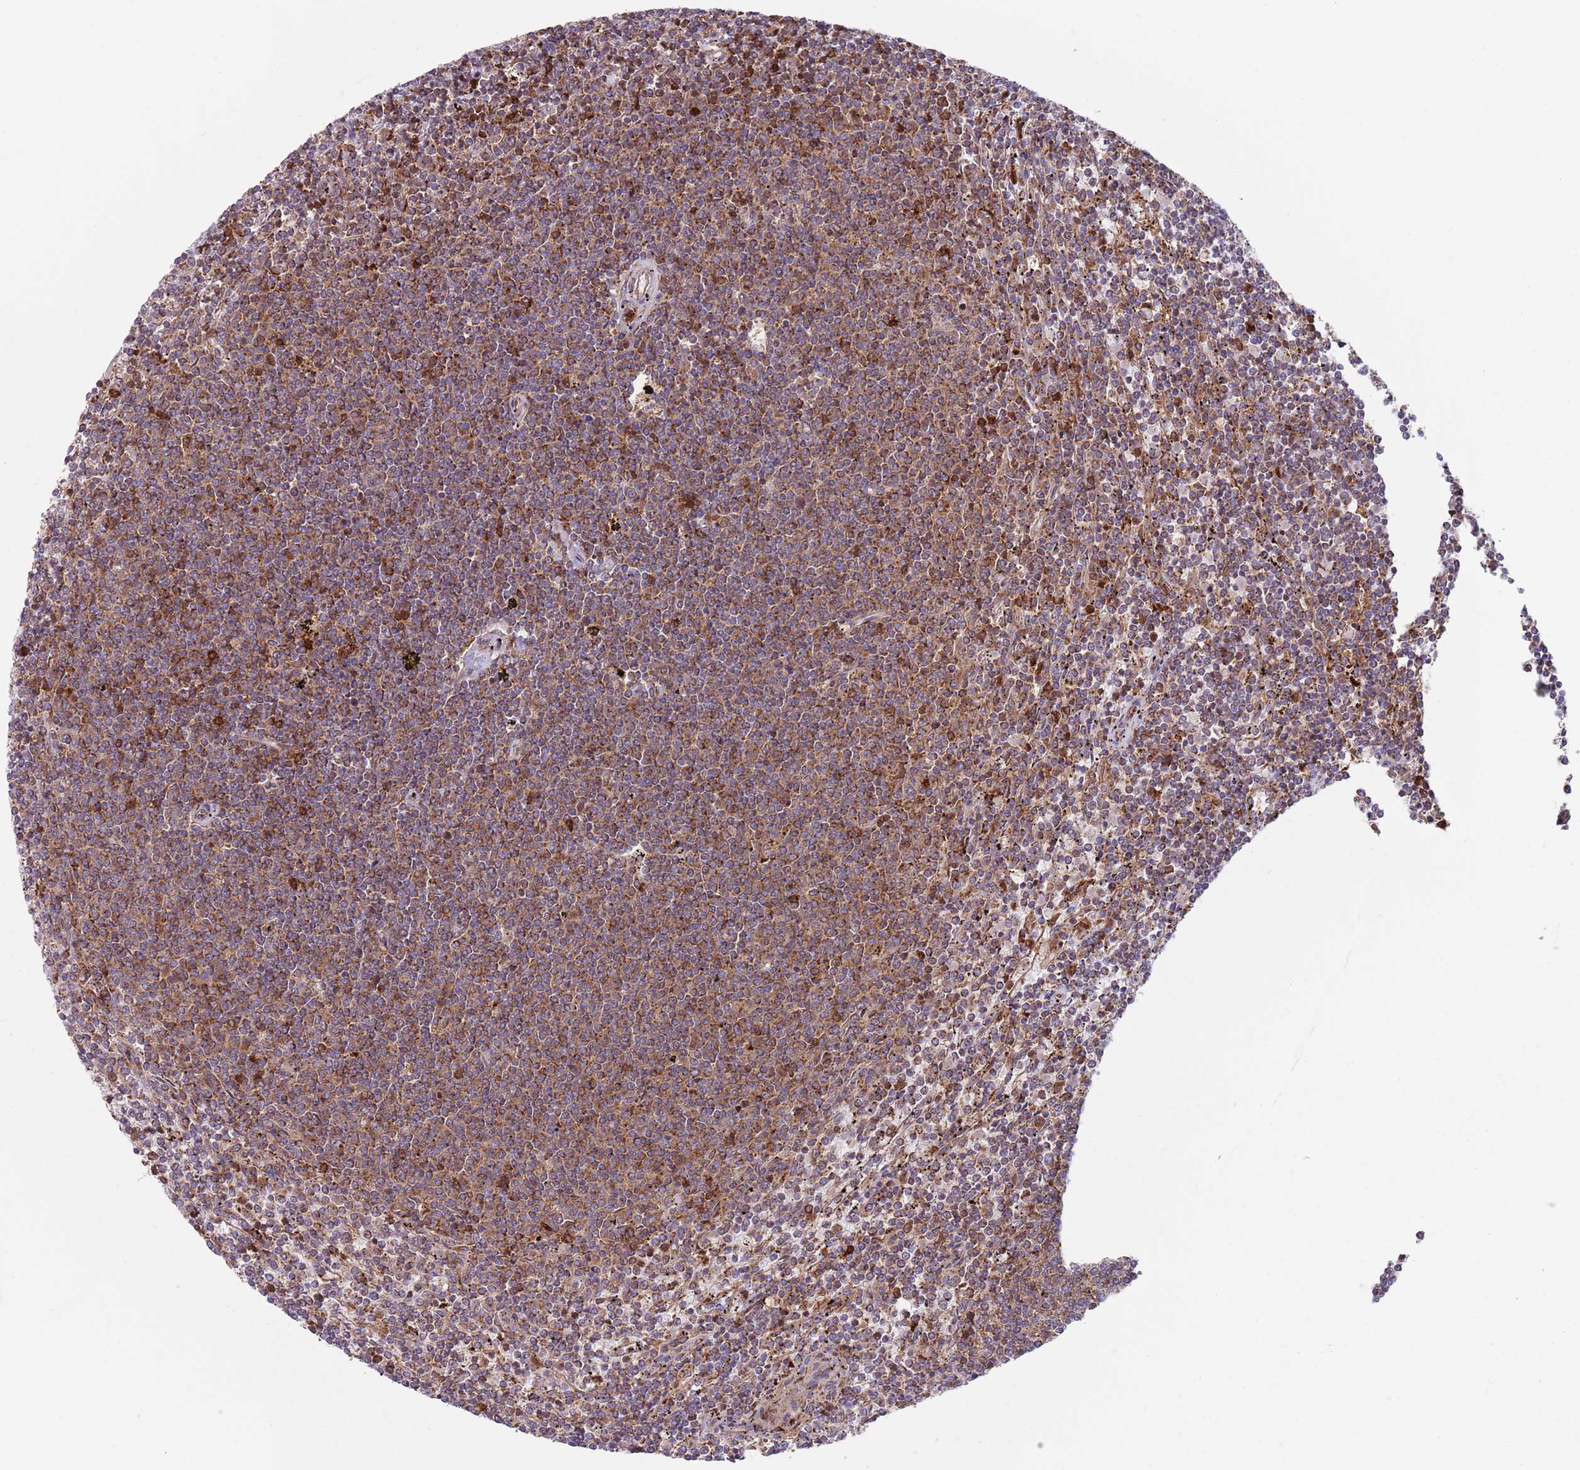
{"staining": {"intensity": "moderate", "quantity": ">75%", "location": "cytoplasmic/membranous"}, "tissue": "lymphoma", "cell_type": "Tumor cells", "image_type": "cancer", "snomed": [{"axis": "morphology", "description": "Malignant lymphoma, non-Hodgkin's type, Low grade"}, {"axis": "topography", "description": "Spleen"}], "caption": "The micrograph reveals immunohistochemical staining of low-grade malignant lymphoma, non-Hodgkin's type. There is moderate cytoplasmic/membranous expression is seen in about >75% of tumor cells. The staining is performed using DAB brown chromogen to label protein expression. The nuclei are counter-stained blue using hematoxylin.", "gene": "ZMYM5", "patient": {"sex": "female", "age": 50}}